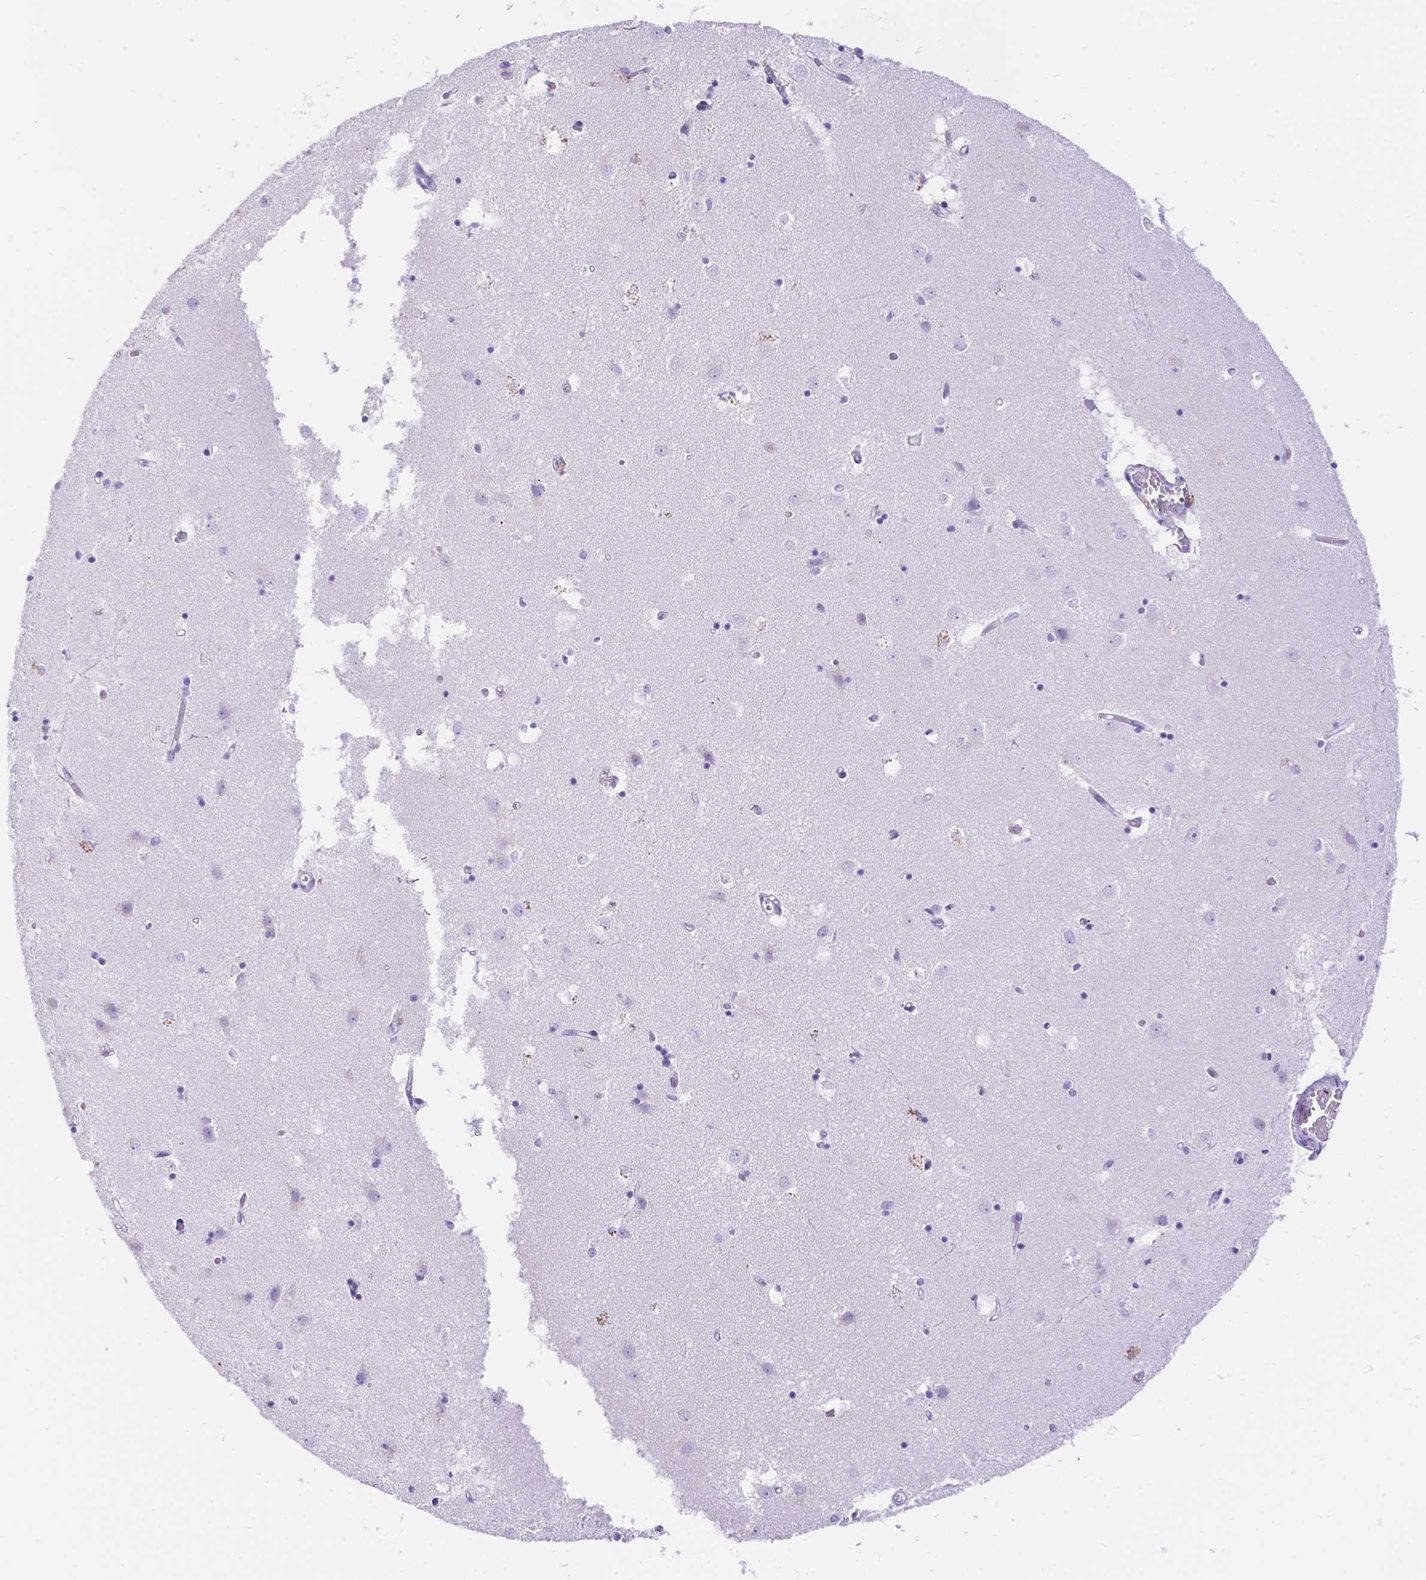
{"staining": {"intensity": "negative", "quantity": "none", "location": "none"}, "tissue": "caudate", "cell_type": "Glial cells", "image_type": "normal", "snomed": [{"axis": "morphology", "description": "Normal tissue, NOS"}, {"axis": "topography", "description": "Lateral ventricle wall"}], "caption": "Glial cells show no significant protein expression in benign caudate.", "gene": "KLHL10", "patient": {"sex": "male", "age": 54}}